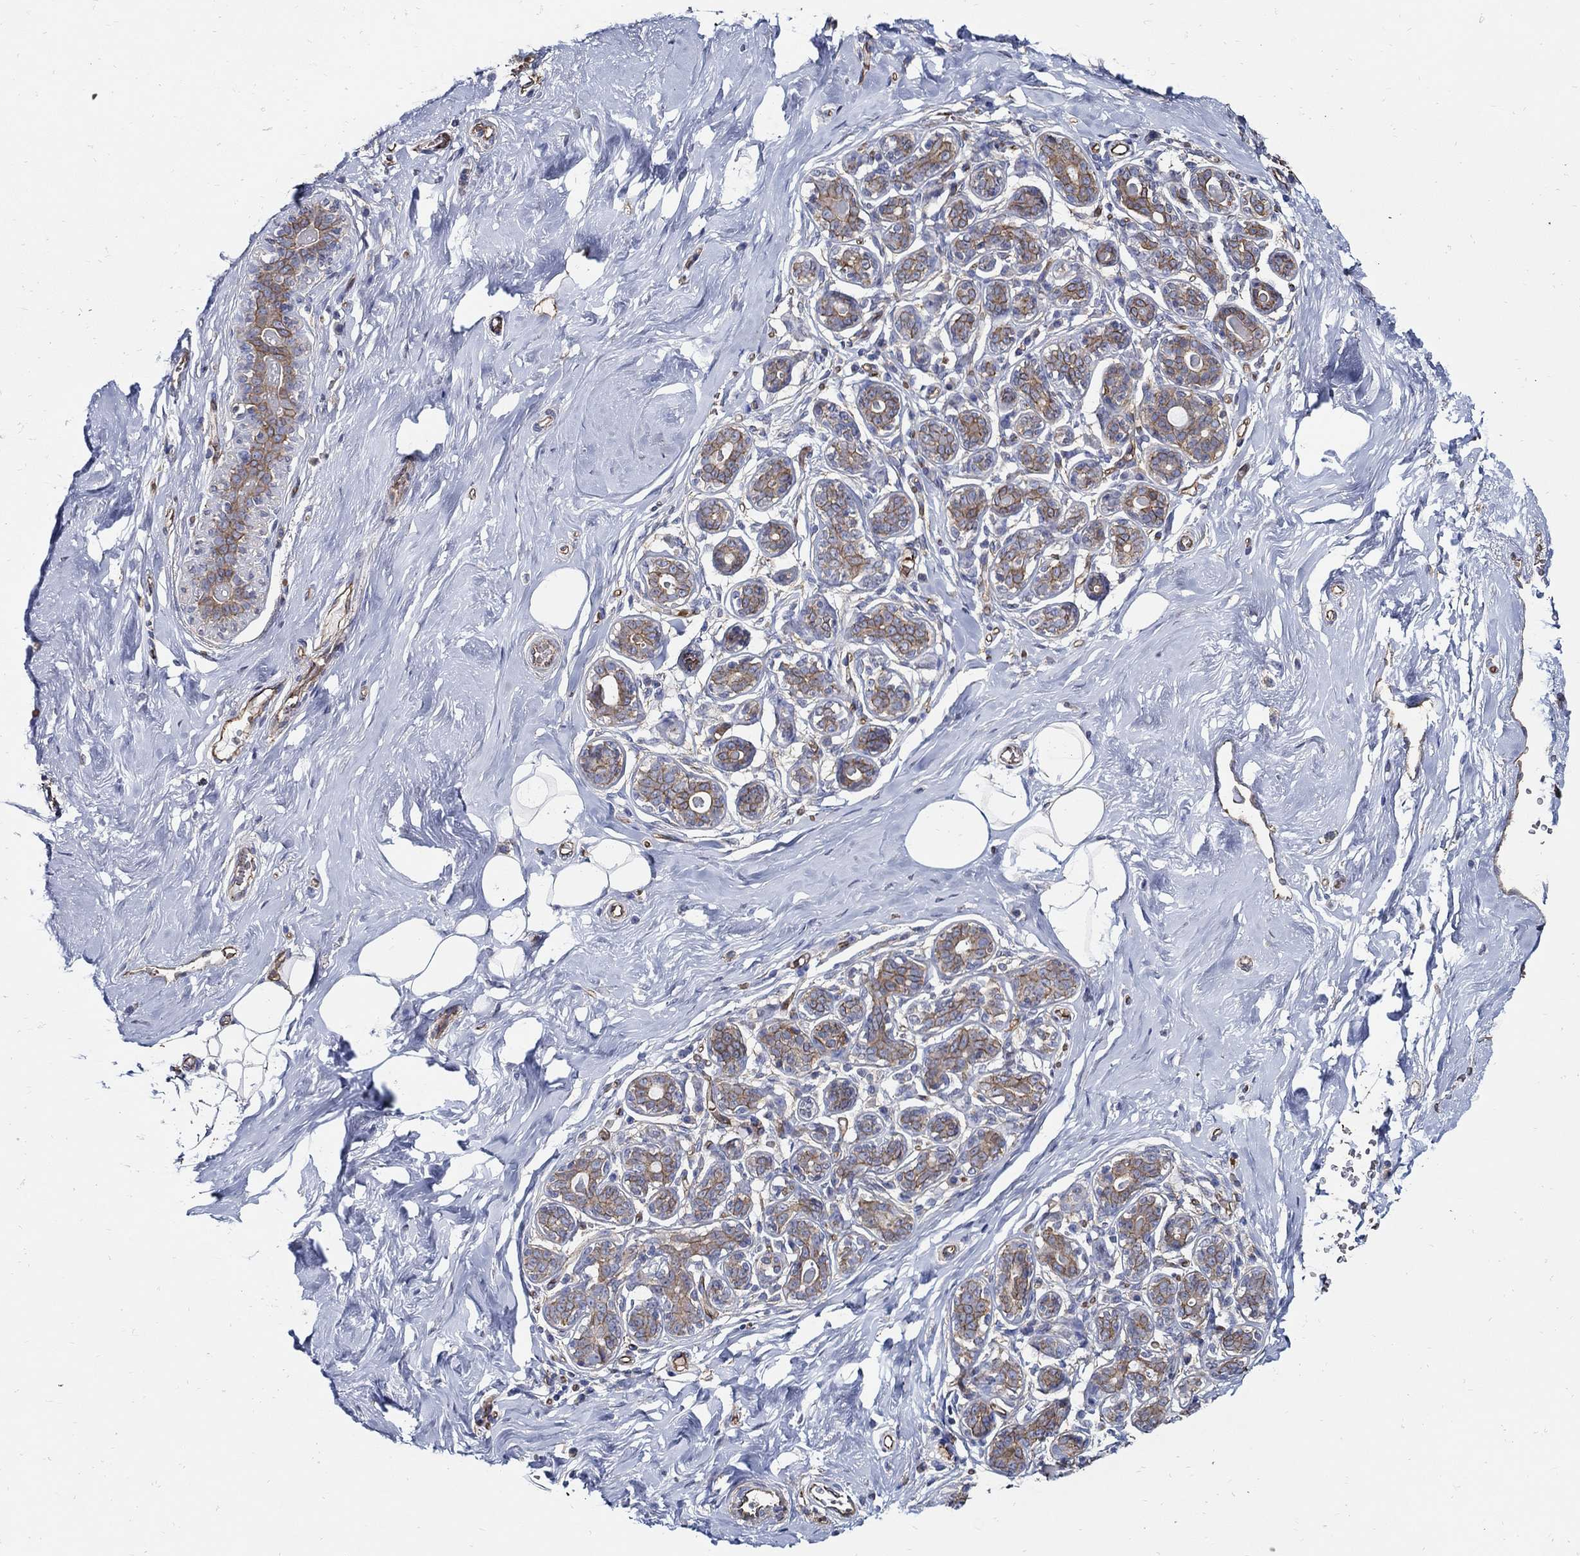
{"staining": {"intensity": "negative", "quantity": "none", "location": "none"}, "tissue": "breast", "cell_type": "Adipocytes", "image_type": "normal", "snomed": [{"axis": "morphology", "description": "Normal tissue, NOS"}, {"axis": "topography", "description": "Skin"}, {"axis": "topography", "description": "Breast"}], "caption": "Immunohistochemistry (IHC) of normal breast displays no expression in adipocytes.", "gene": "APBB3", "patient": {"sex": "female", "age": 43}}